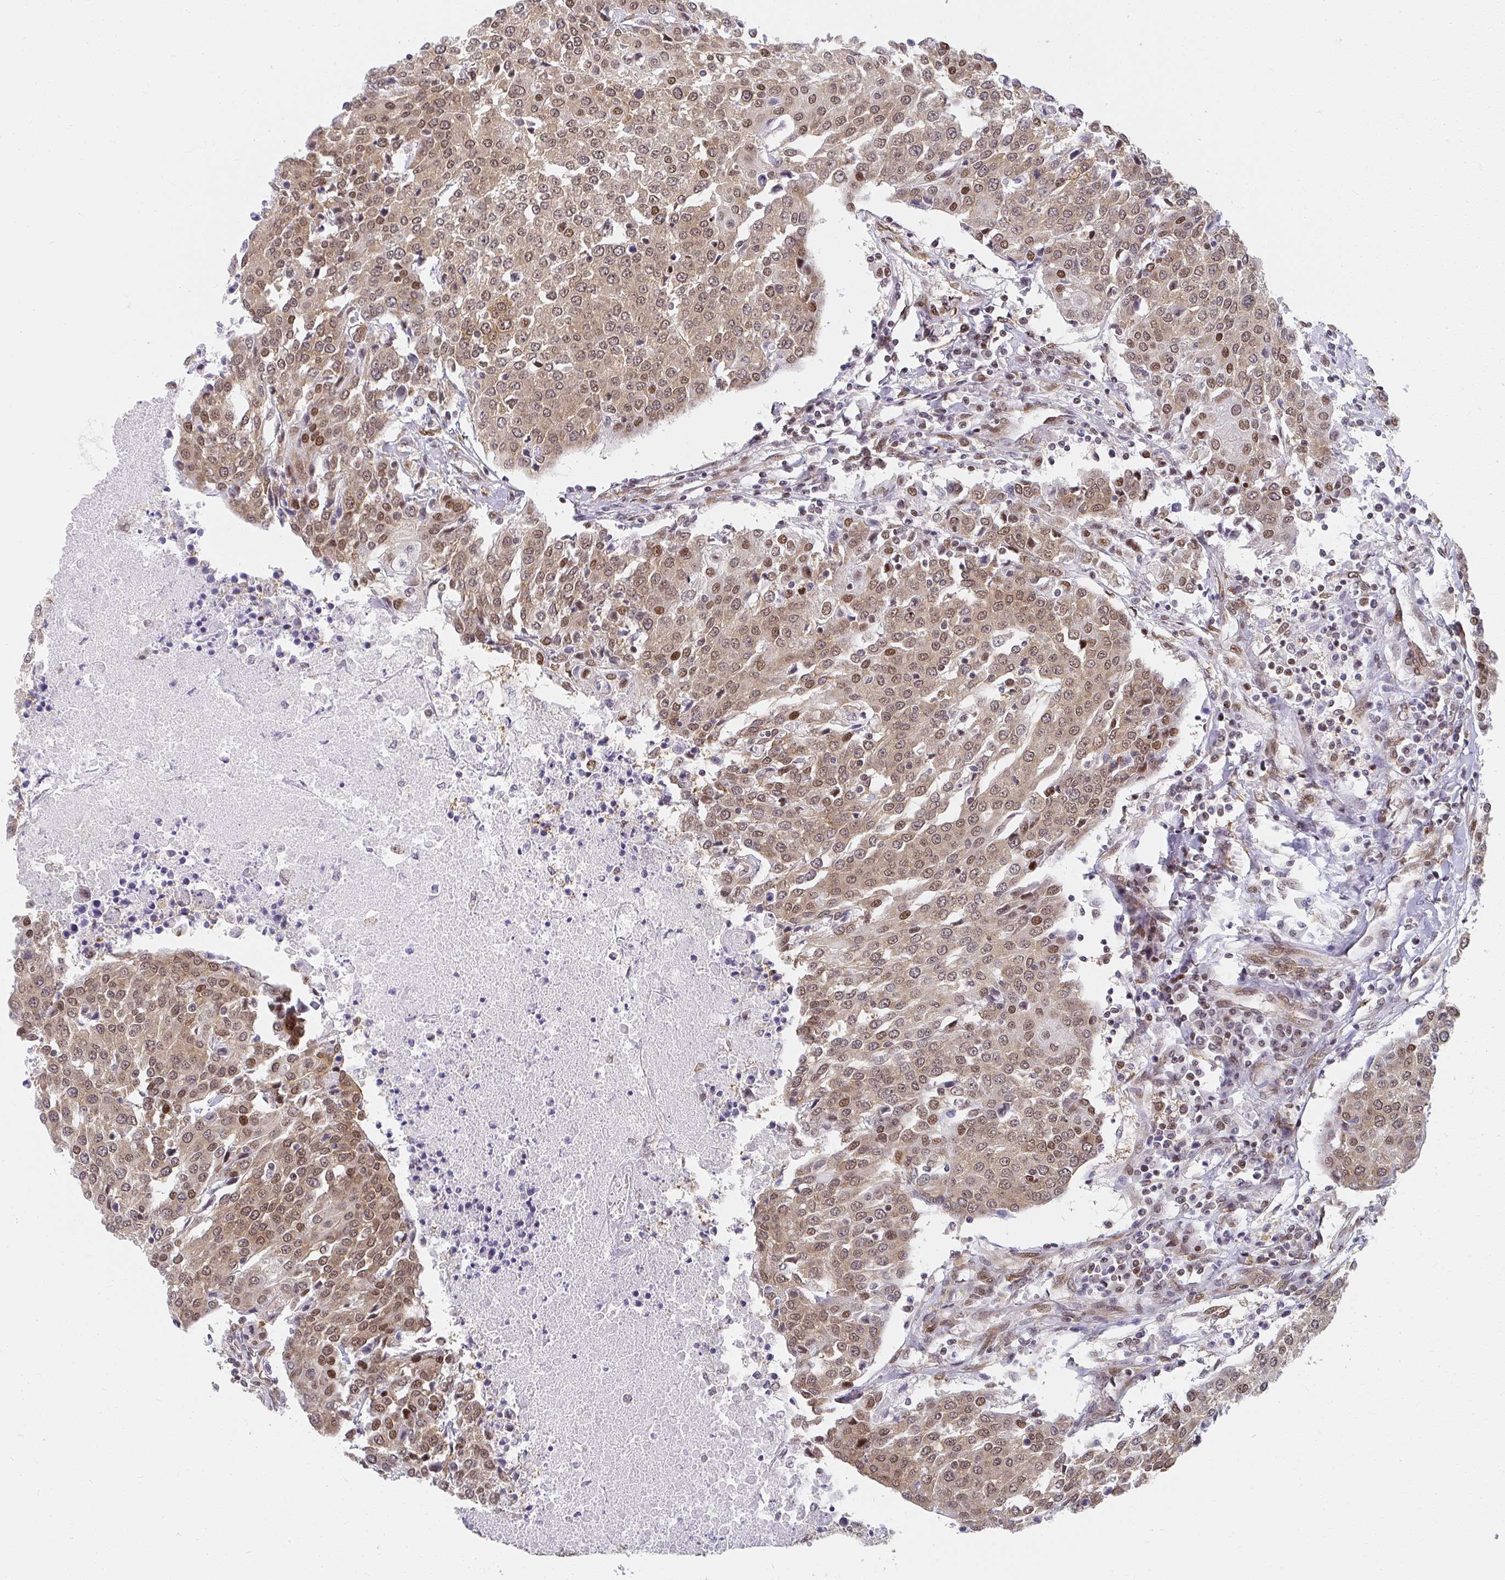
{"staining": {"intensity": "moderate", "quantity": ">75%", "location": "nuclear"}, "tissue": "urothelial cancer", "cell_type": "Tumor cells", "image_type": "cancer", "snomed": [{"axis": "morphology", "description": "Urothelial carcinoma, High grade"}, {"axis": "topography", "description": "Urinary bladder"}], "caption": "Urothelial cancer tissue shows moderate nuclear staining in about >75% of tumor cells", "gene": "SYNCRIP", "patient": {"sex": "female", "age": 85}}